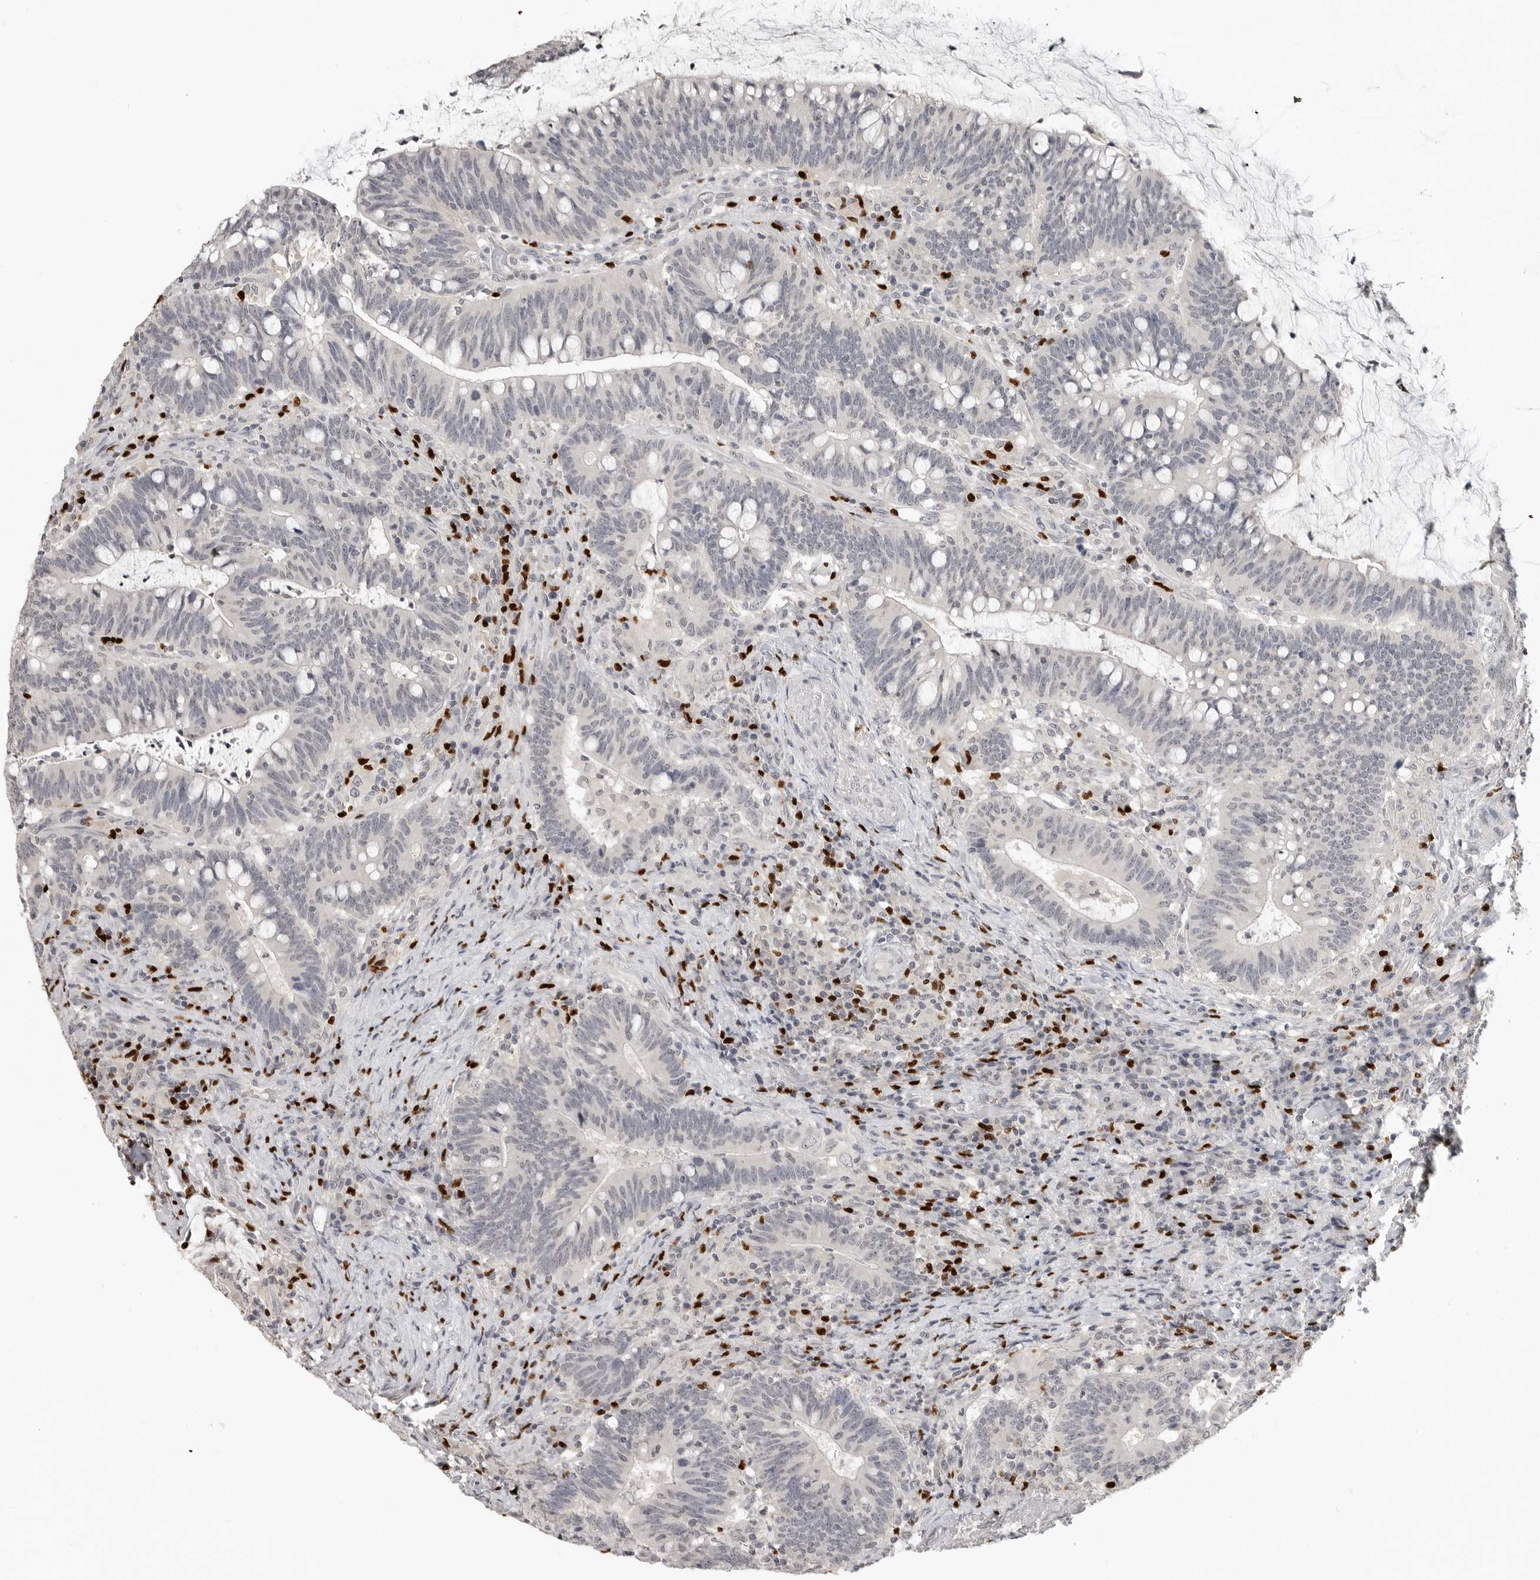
{"staining": {"intensity": "negative", "quantity": "none", "location": "none"}, "tissue": "colorectal cancer", "cell_type": "Tumor cells", "image_type": "cancer", "snomed": [{"axis": "morphology", "description": "Adenocarcinoma, NOS"}, {"axis": "topography", "description": "Colon"}], "caption": "High magnification brightfield microscopy of colorectal cancer stained with DAB (3,3'-diaminobenzidine) (brown) and counterstained with hematoxylin (blue): tumor cells show no significant positivity.", "gene": "FOXP3", "patient": {"sex": "female", "age": 66}}